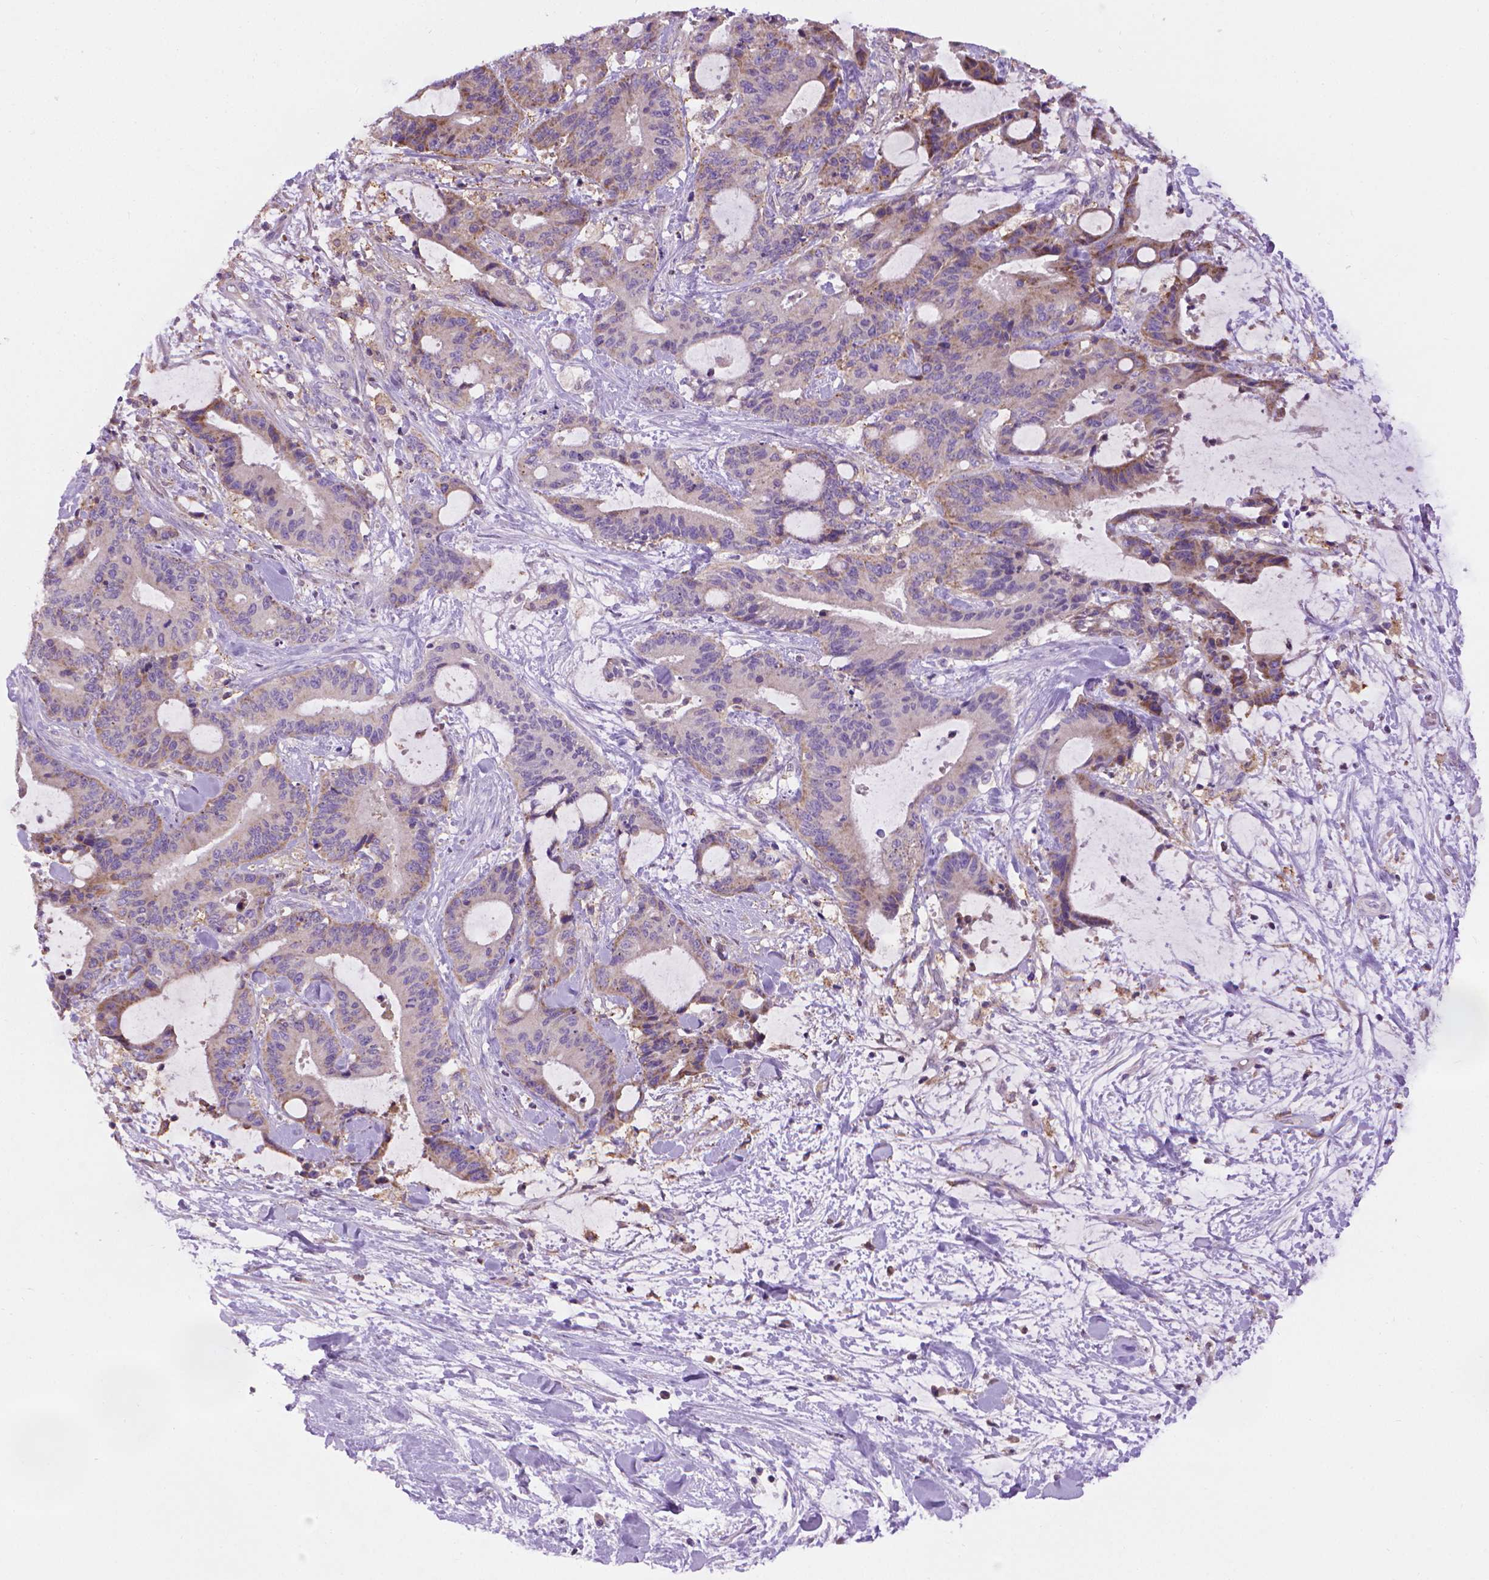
{"staining": {"intensity": "moderate", "quantity": "<25%", "location": "cytoplasmic/membranous"}, "tissue": "liver cancer", "cell_type": "Tumor cells", "image_type": "cancer", "snomed": [{"axis": "morphology", "description": "Cholangiocarcinoma"}, {"axis": "topography", "description": "Liver"}], "caption": "DAB (3,3'-diaminobenzidine) immunohistochemical staining of liver cholangiocarcinoma shows moderate cytoplasmic/membranous protein staining in approximately <25% of tumor cells.", "gene": "SLC51B", "patient": {"sex": "female", "age": 73}}